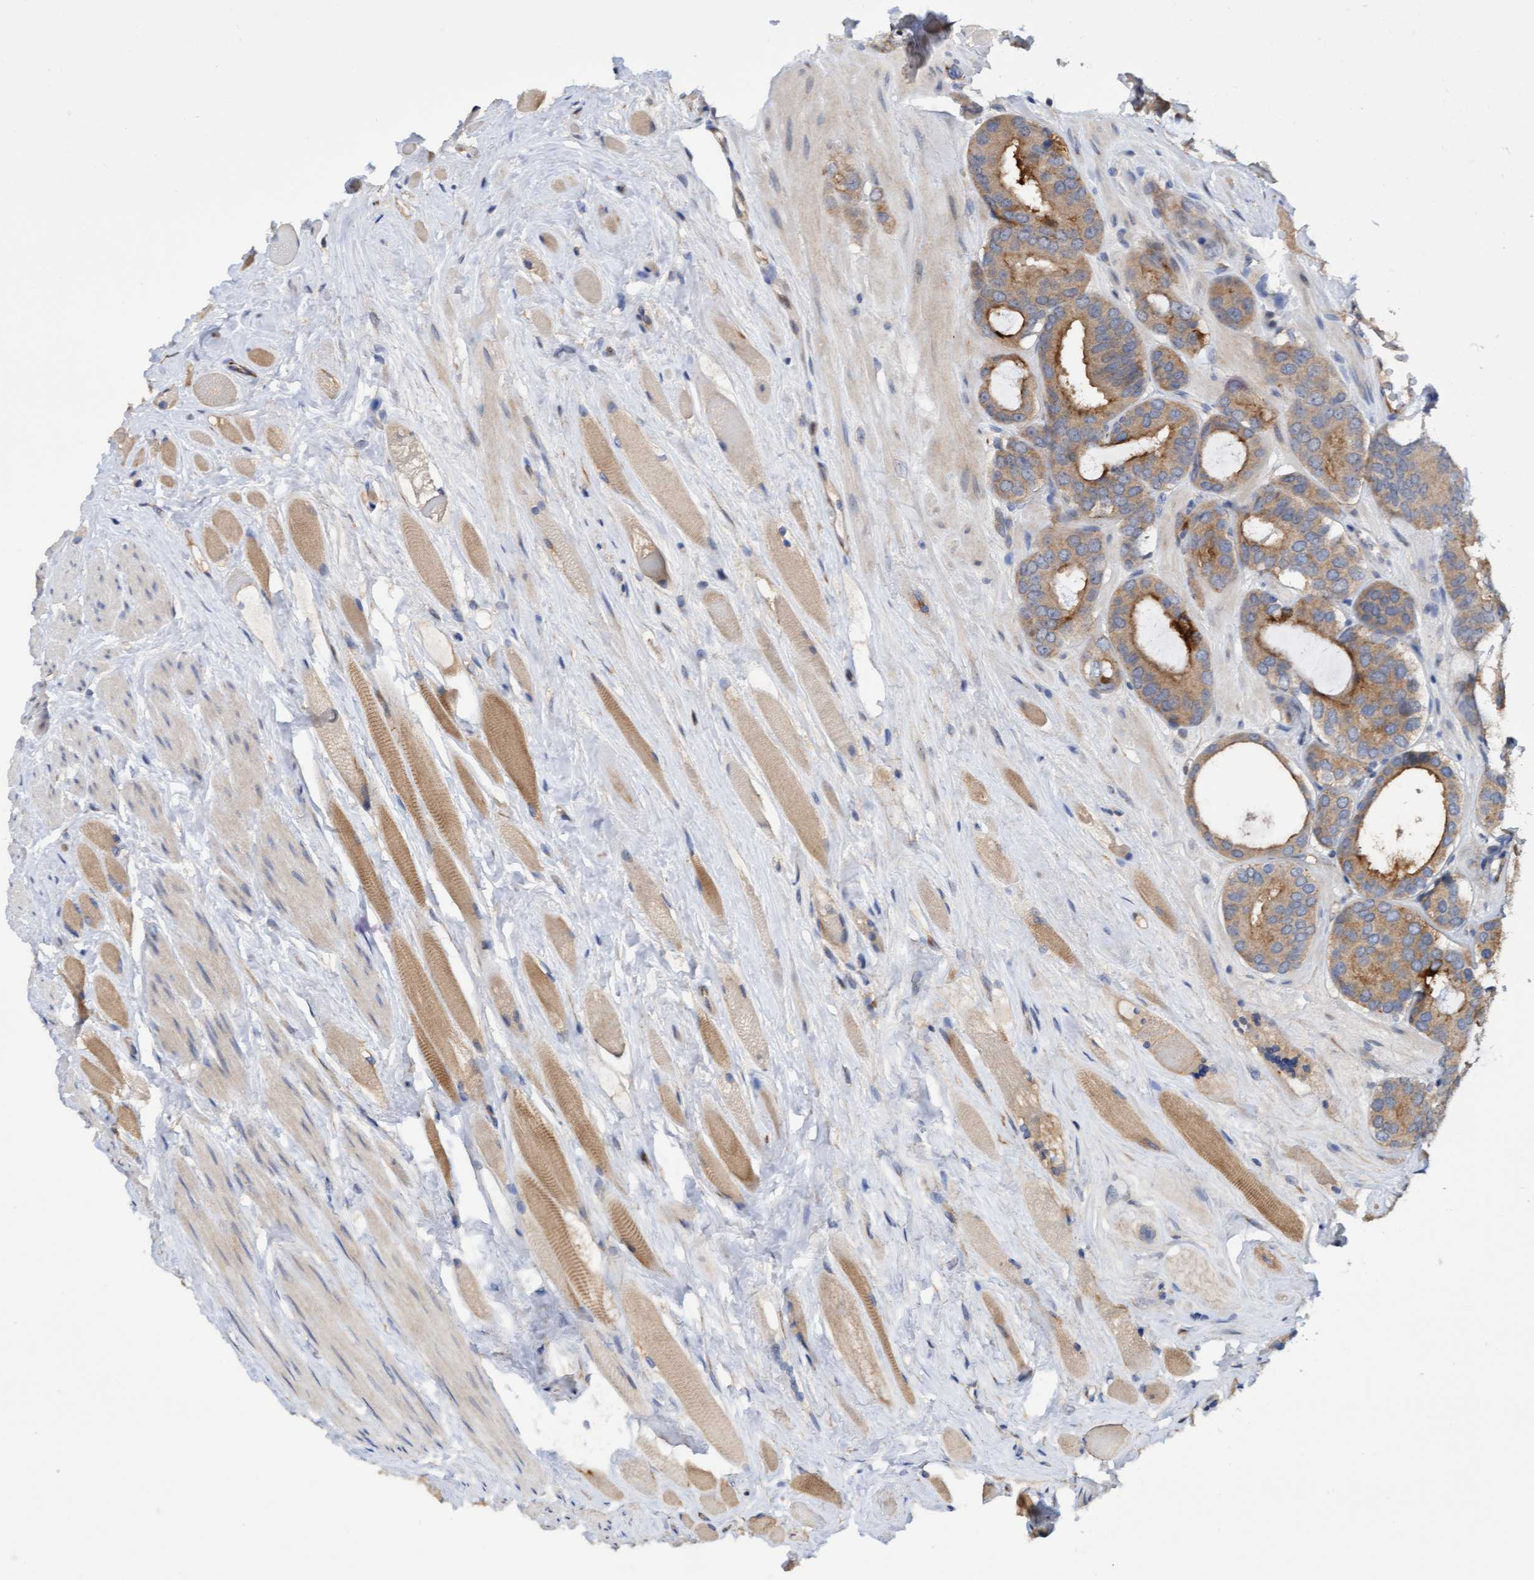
{"staining": {"intensity": "moderate", "quantity": ">75%", "location": "cytoplasmic/membranous"}, "tissue": "prostate cancer", "cell_type": "Tumor cells", "image_type": "cancer", "snomed": [{"axis": "morphology", "description": "Adenocarcinoma, Low grade"}, {"axis": "topography", "description": "Prostate"}], "caption": "Brown immunohistochemical staining in prostate cancer shows moderate cytoplasmic/membranous positivity in about >75% of tumor cells. The staining was performed using DAB to visualize the protein expression in brown, while the nuclei were stained in blue with hematoxylin (Magnification: 20x).", "gene": "ITFG1", "patient": {"sex": "male", "age": 69}}